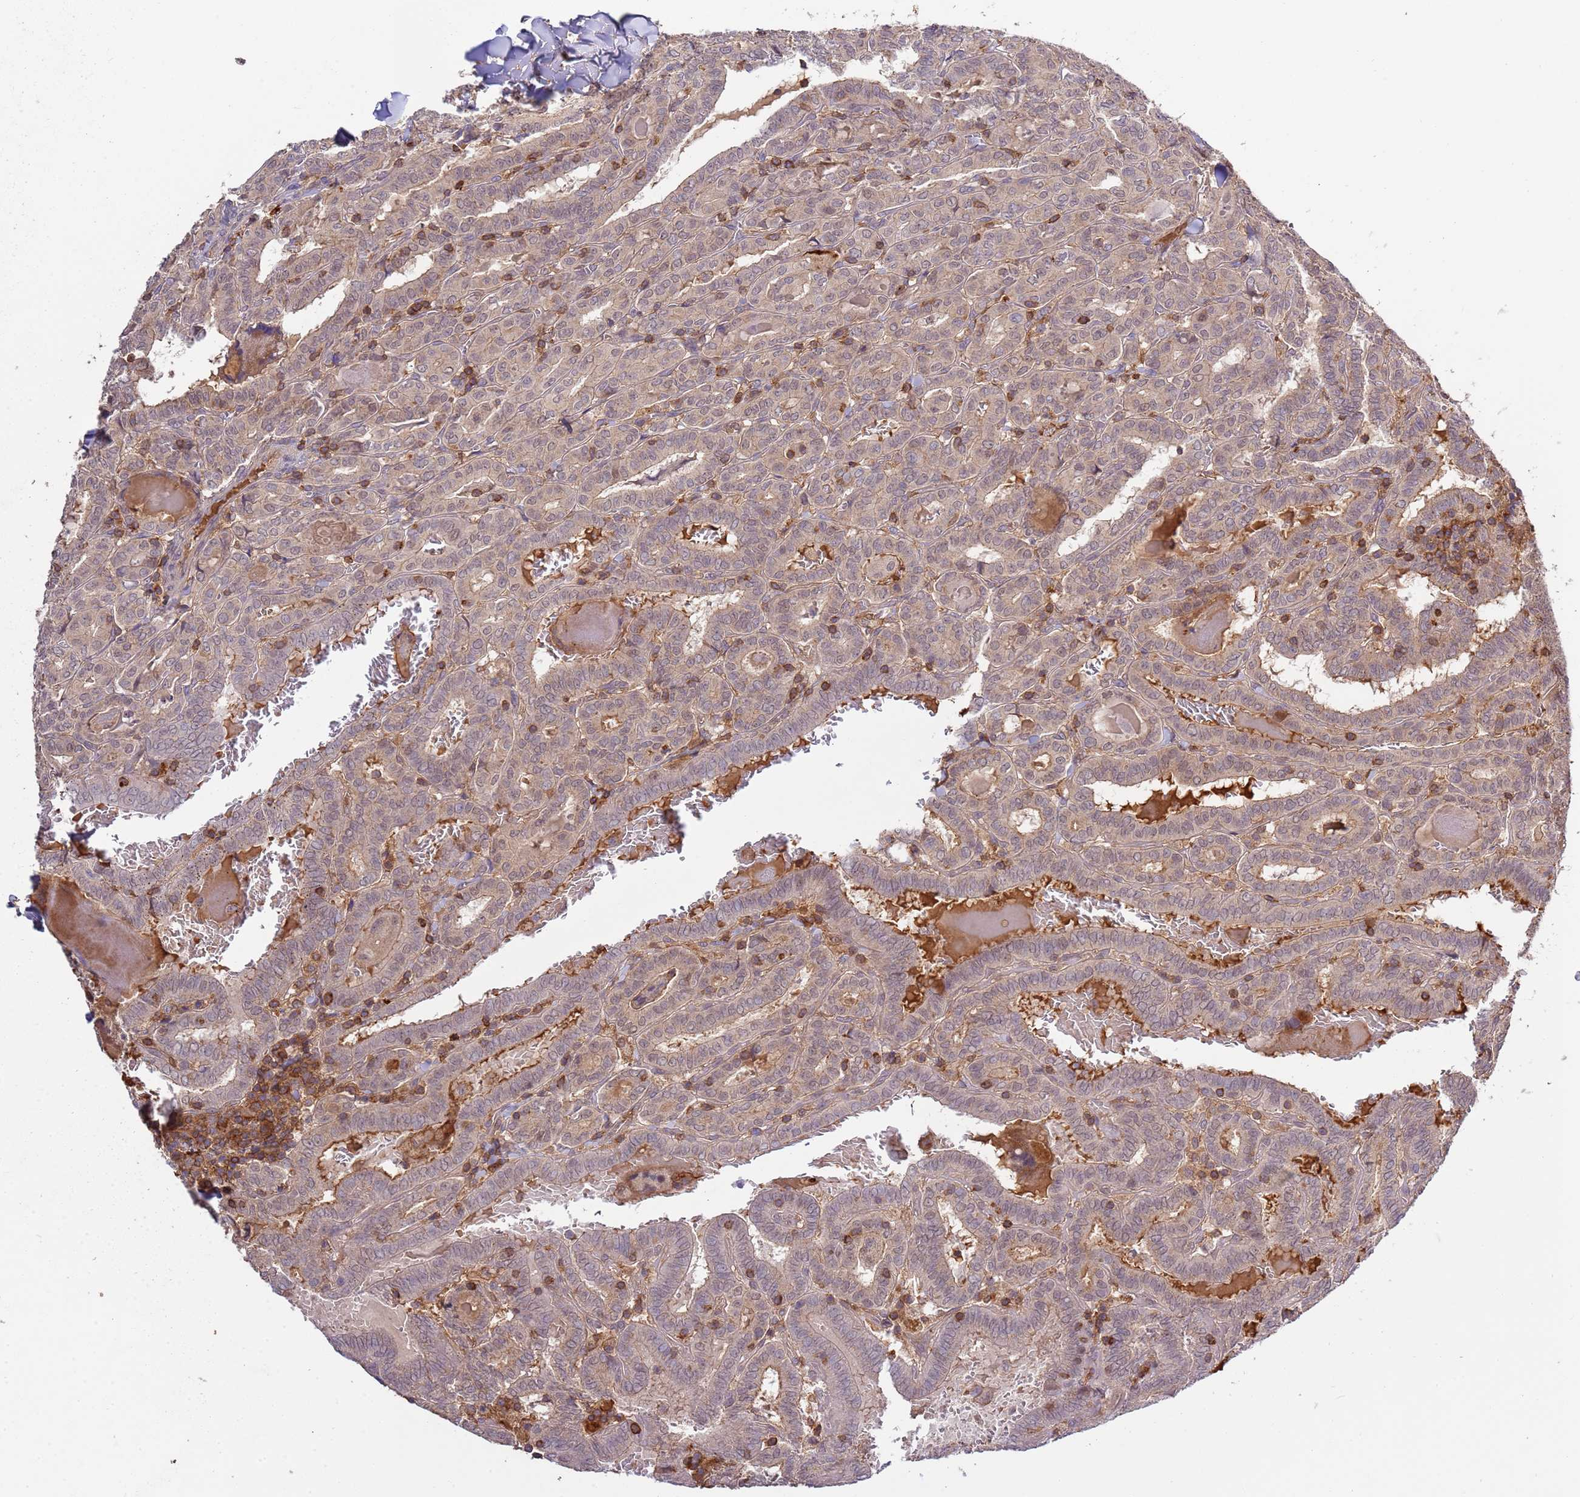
{"staining": {"intensity": "moderate", "quantity": ">75%", "location": "cytoplasmic/membranous"}, "tissue": "thyroid cancer", "cell_type": "Tumor cells", "image_type": "cancer", "snomed": [{"axis": "morphology", "description": "Papillary adenocarcinoma, NOS"}, {"axis": "topography", "description": "Thyroid gland"}], "caption": "Protein staining exhibits moderate cytoplasmic/membranous staining in about >75% of tumor cells in papillary adenocarcinoma (thyroid). The staining was performed using DAB (3,3'-diaminobenzidine) to visualize the protein expression in brown, while the nuclei were stained in blue with hematoxylin (Magnification: 20x).", "gene": "ZNF624", "patient": {"sex": "female", "age": 72}}